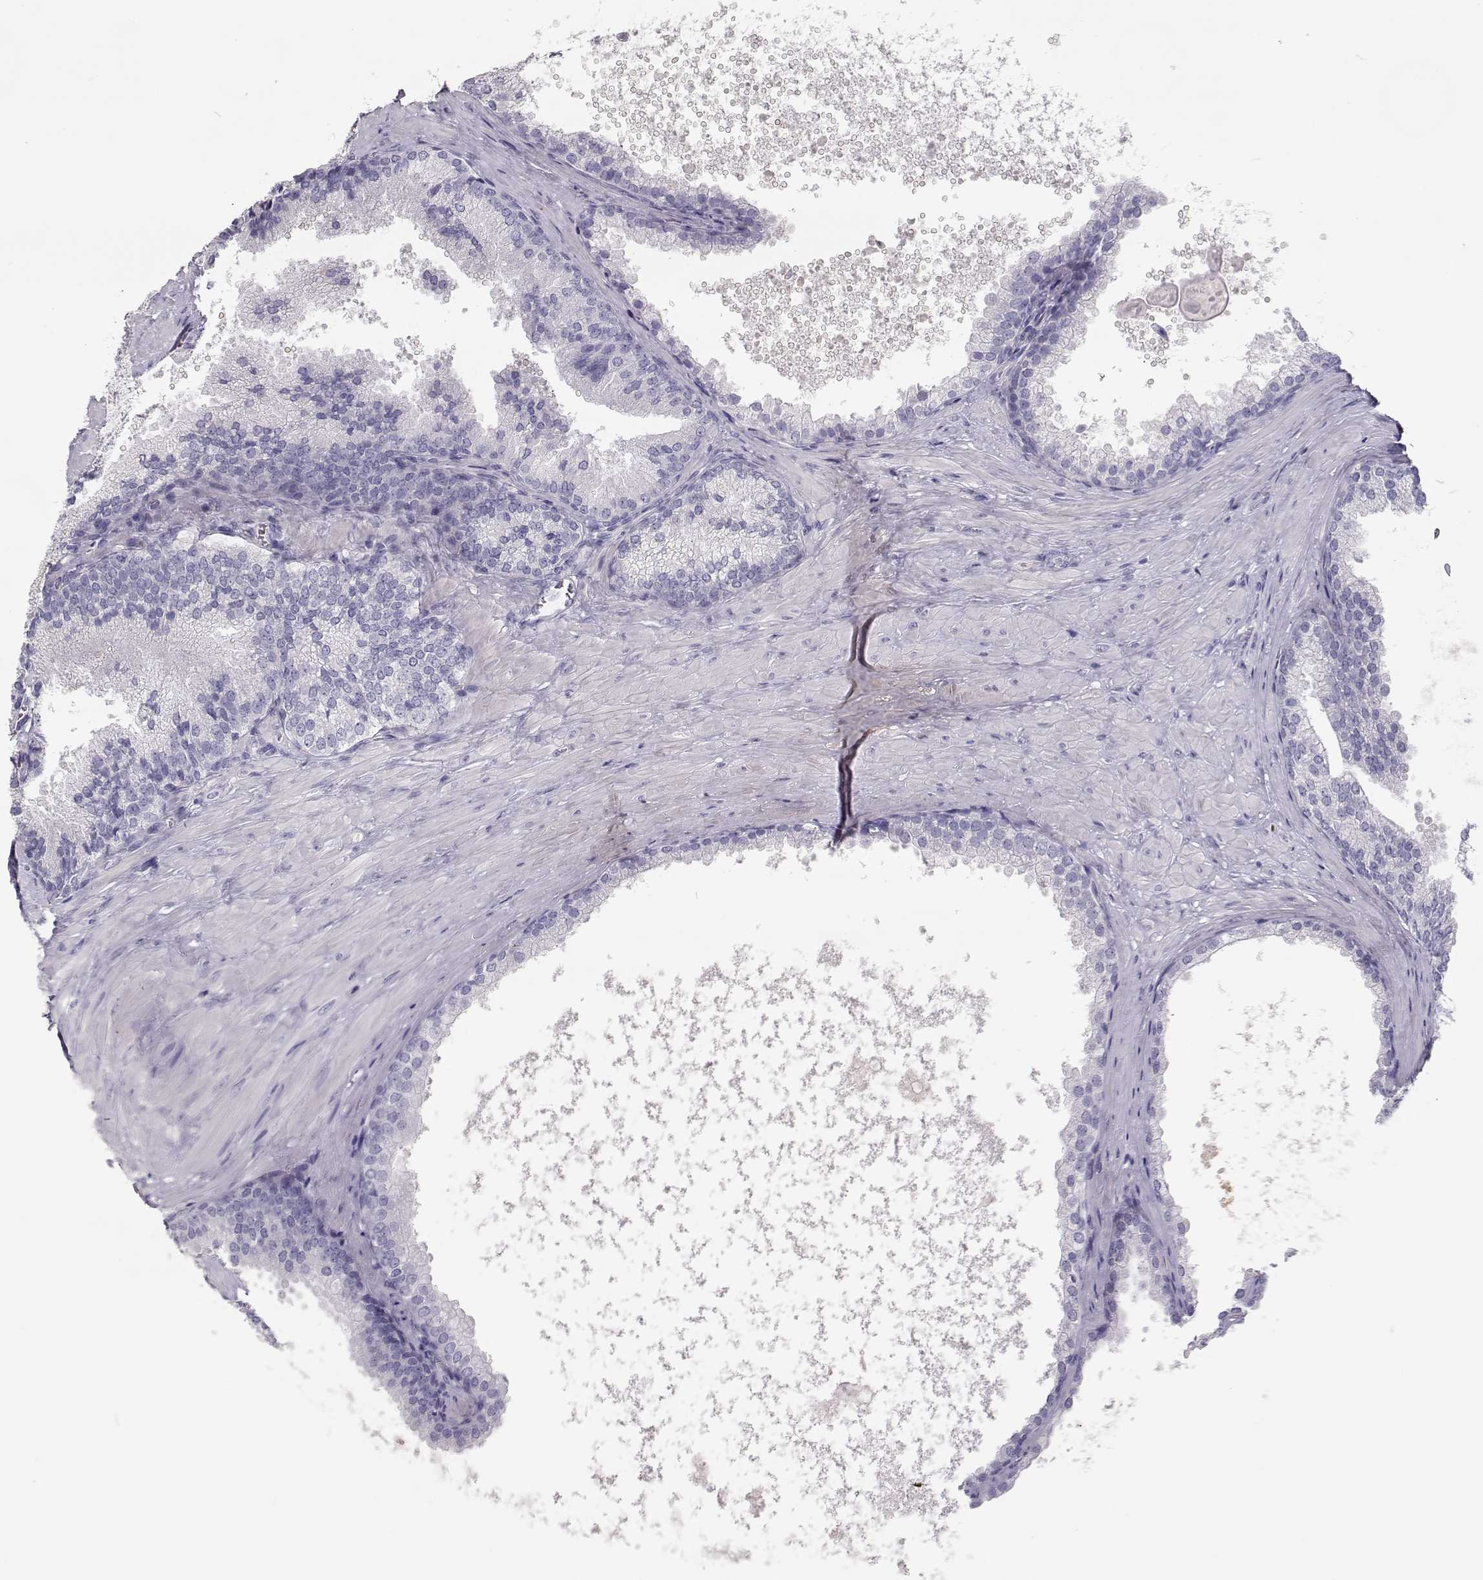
{"staining": {"intensity": "negative", "quantity": "none", "location": "none"}, "tissue": "prostate cancer", "cell_type": "Tumor cells", "image_type": "cancer", "snomed": [{"axis": "morphology", "description": "Adenocarcinoma, Low grade"}, {"axis": "topography", "description": "Prostate"}], "caption": "Prostate low-grade adenocarcinoma stained for a protein using IHC exhibits no staining tumor cells.", "gene": "SLCO6A1", "patient": {"sex": "male", "age": 56}}